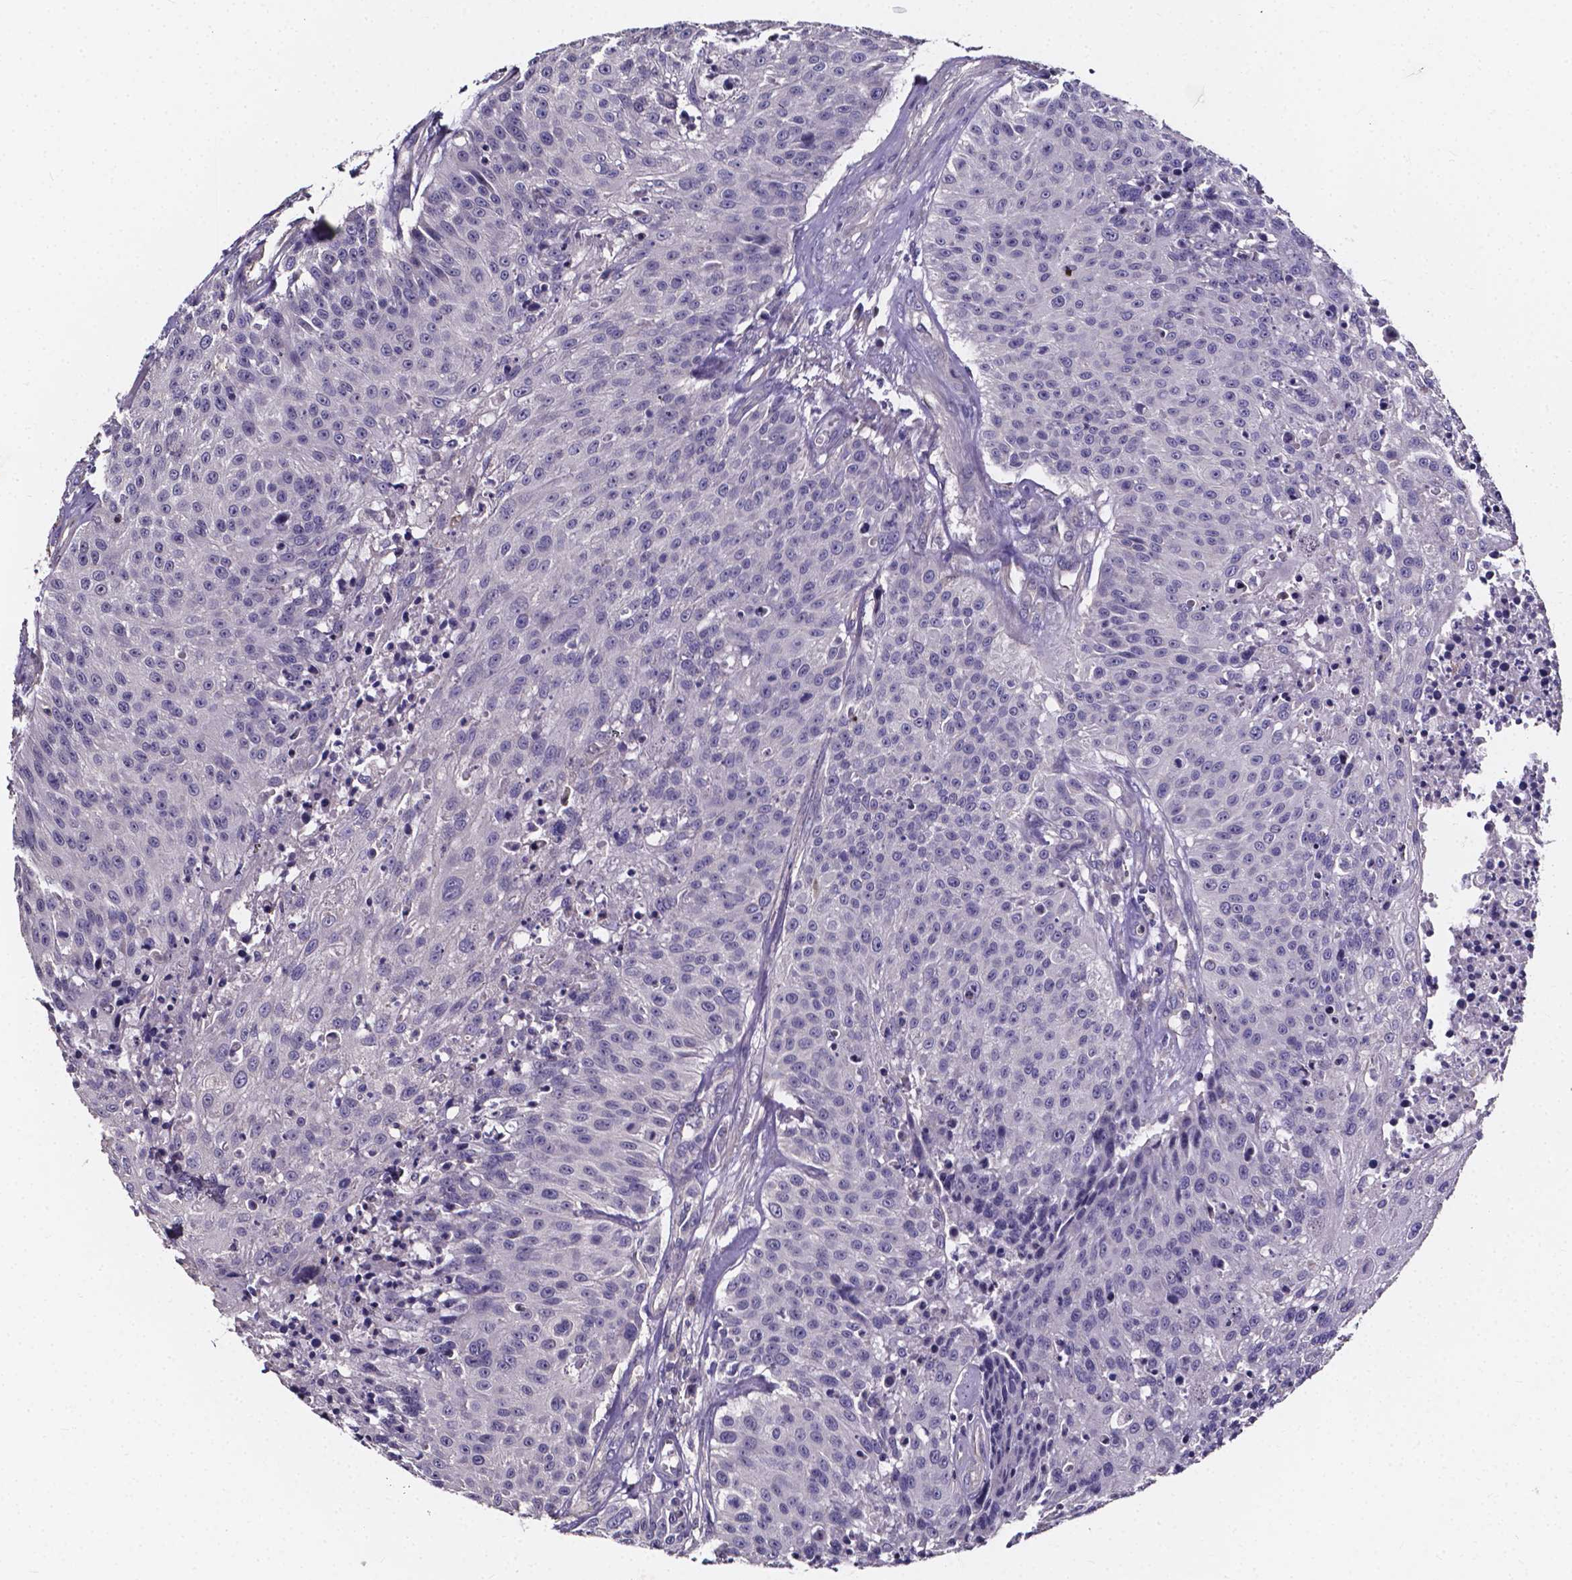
{"staining": {"intensity": "negative", "quantity": "none", "location": "none"}, "tissue": "urothelial cancer", "cell_type": "Tumor cells", "image_type": "cancer", "snomed": [{"axis": "morphology", "description": "Urothelial carcinoma, NOS"}, {"axis": "topography", "description": "Urinary bladder"}], "caption": "Protein analysis of transitional cell carcinoma shows no significant positivity in tumor cells. The staining is performed using DAB brown chromogen with nuclei counter-stained in using hematoxylin.", "gene": "THEMIS", "patient": {"sex": "male", "age": 55}}